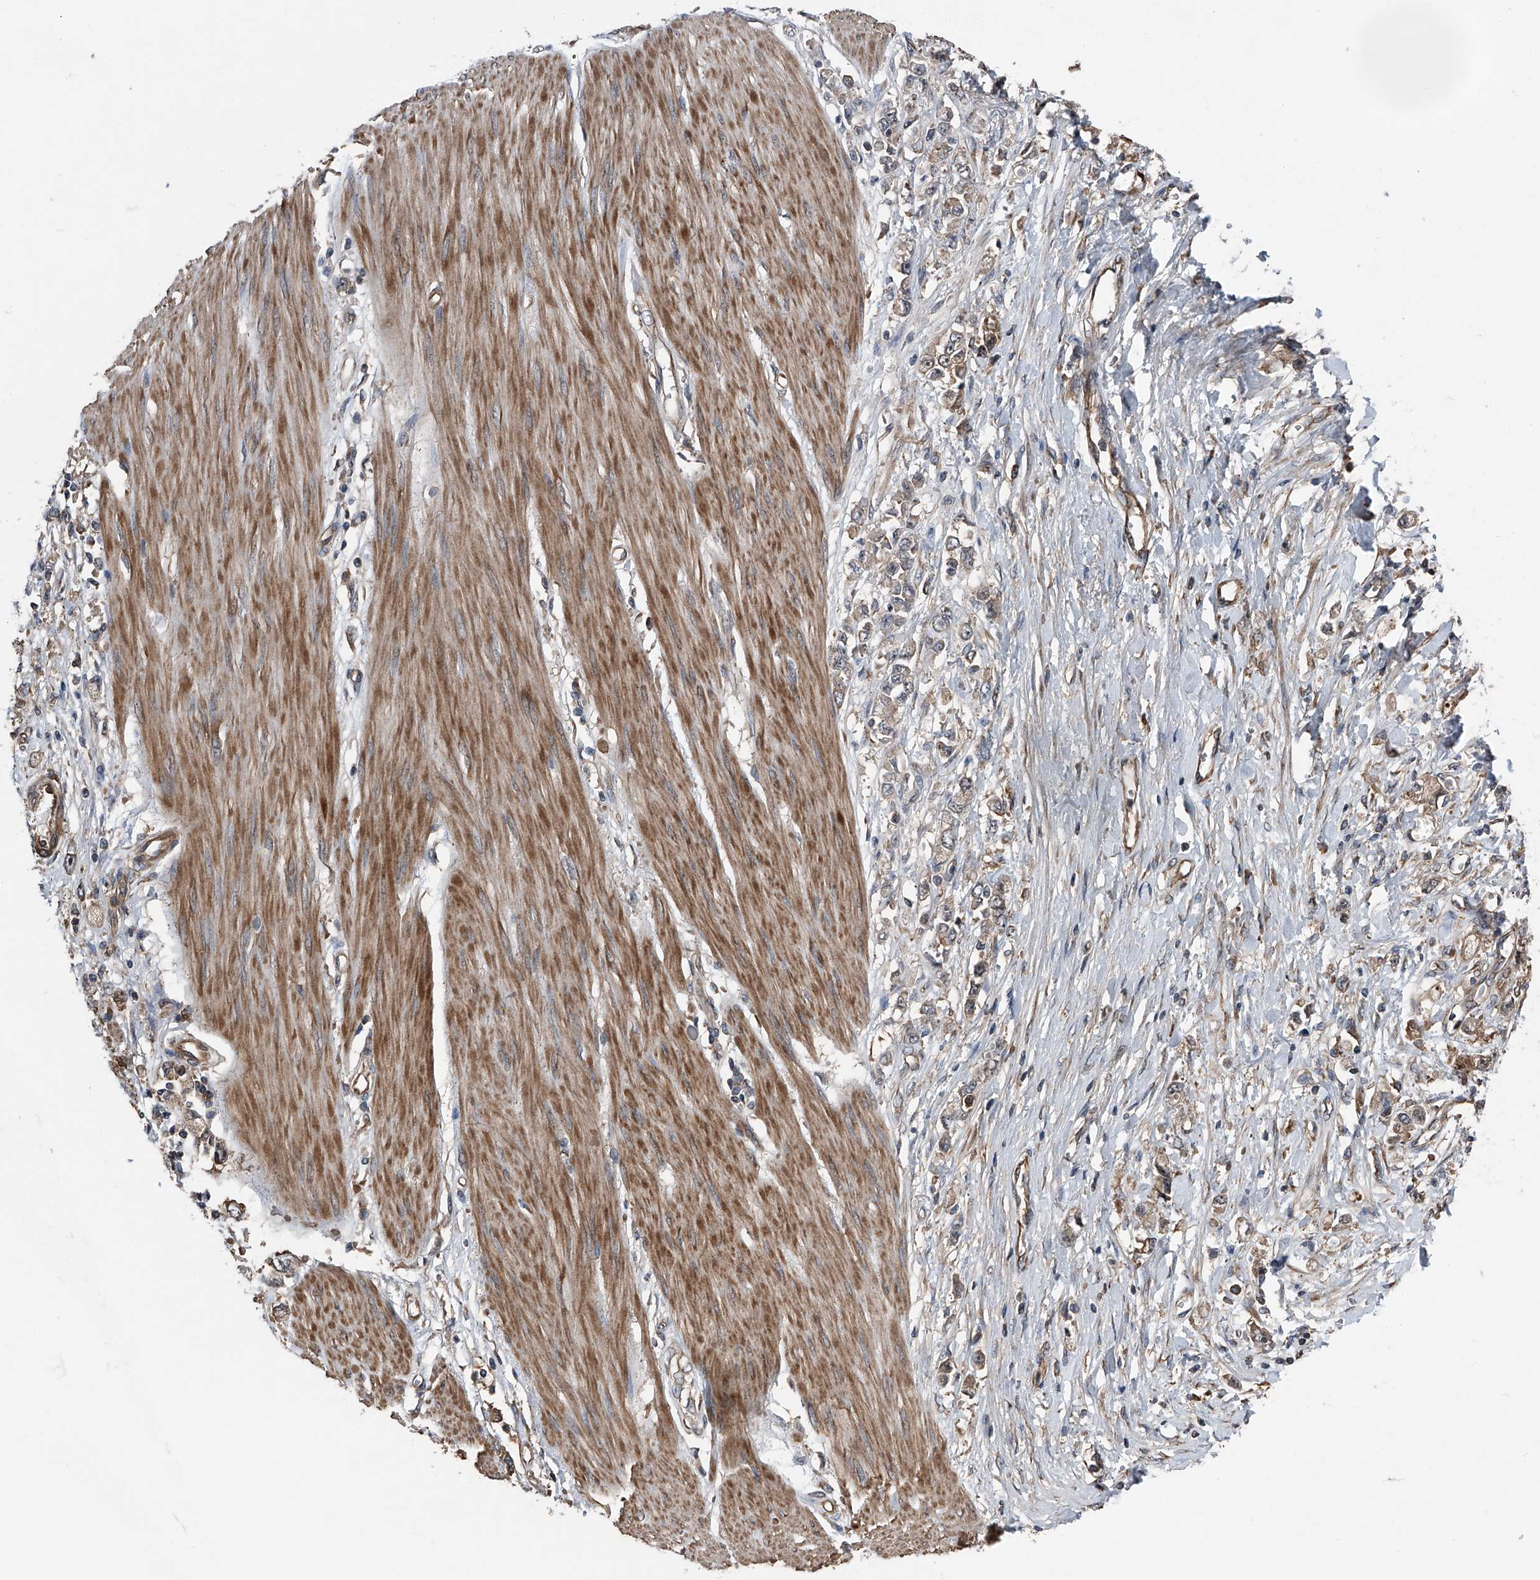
{"staining": {"intensity": "weak", "quantity": "25%-75%", "location": "cytoplasmic/membranous"}, "tissue": "stomach cancer", "cell_type": "Tumor cells", "image_type": "cancer", "snomed": [{"axis": "morphology", "description": "Adenocarcinoma, NOS"}, {"axis": "topography", "description": "Stomach"}], "caption": "A histopathology image showing weak cytoplasmic/membranous staining in approximately 25%-75% of tumor cells in stomach adenocarcinoma, as visualized by brown immunohistochemical staining.", "gene": "KCNJ2", "patient": {"sex": "female", "age": 76}}